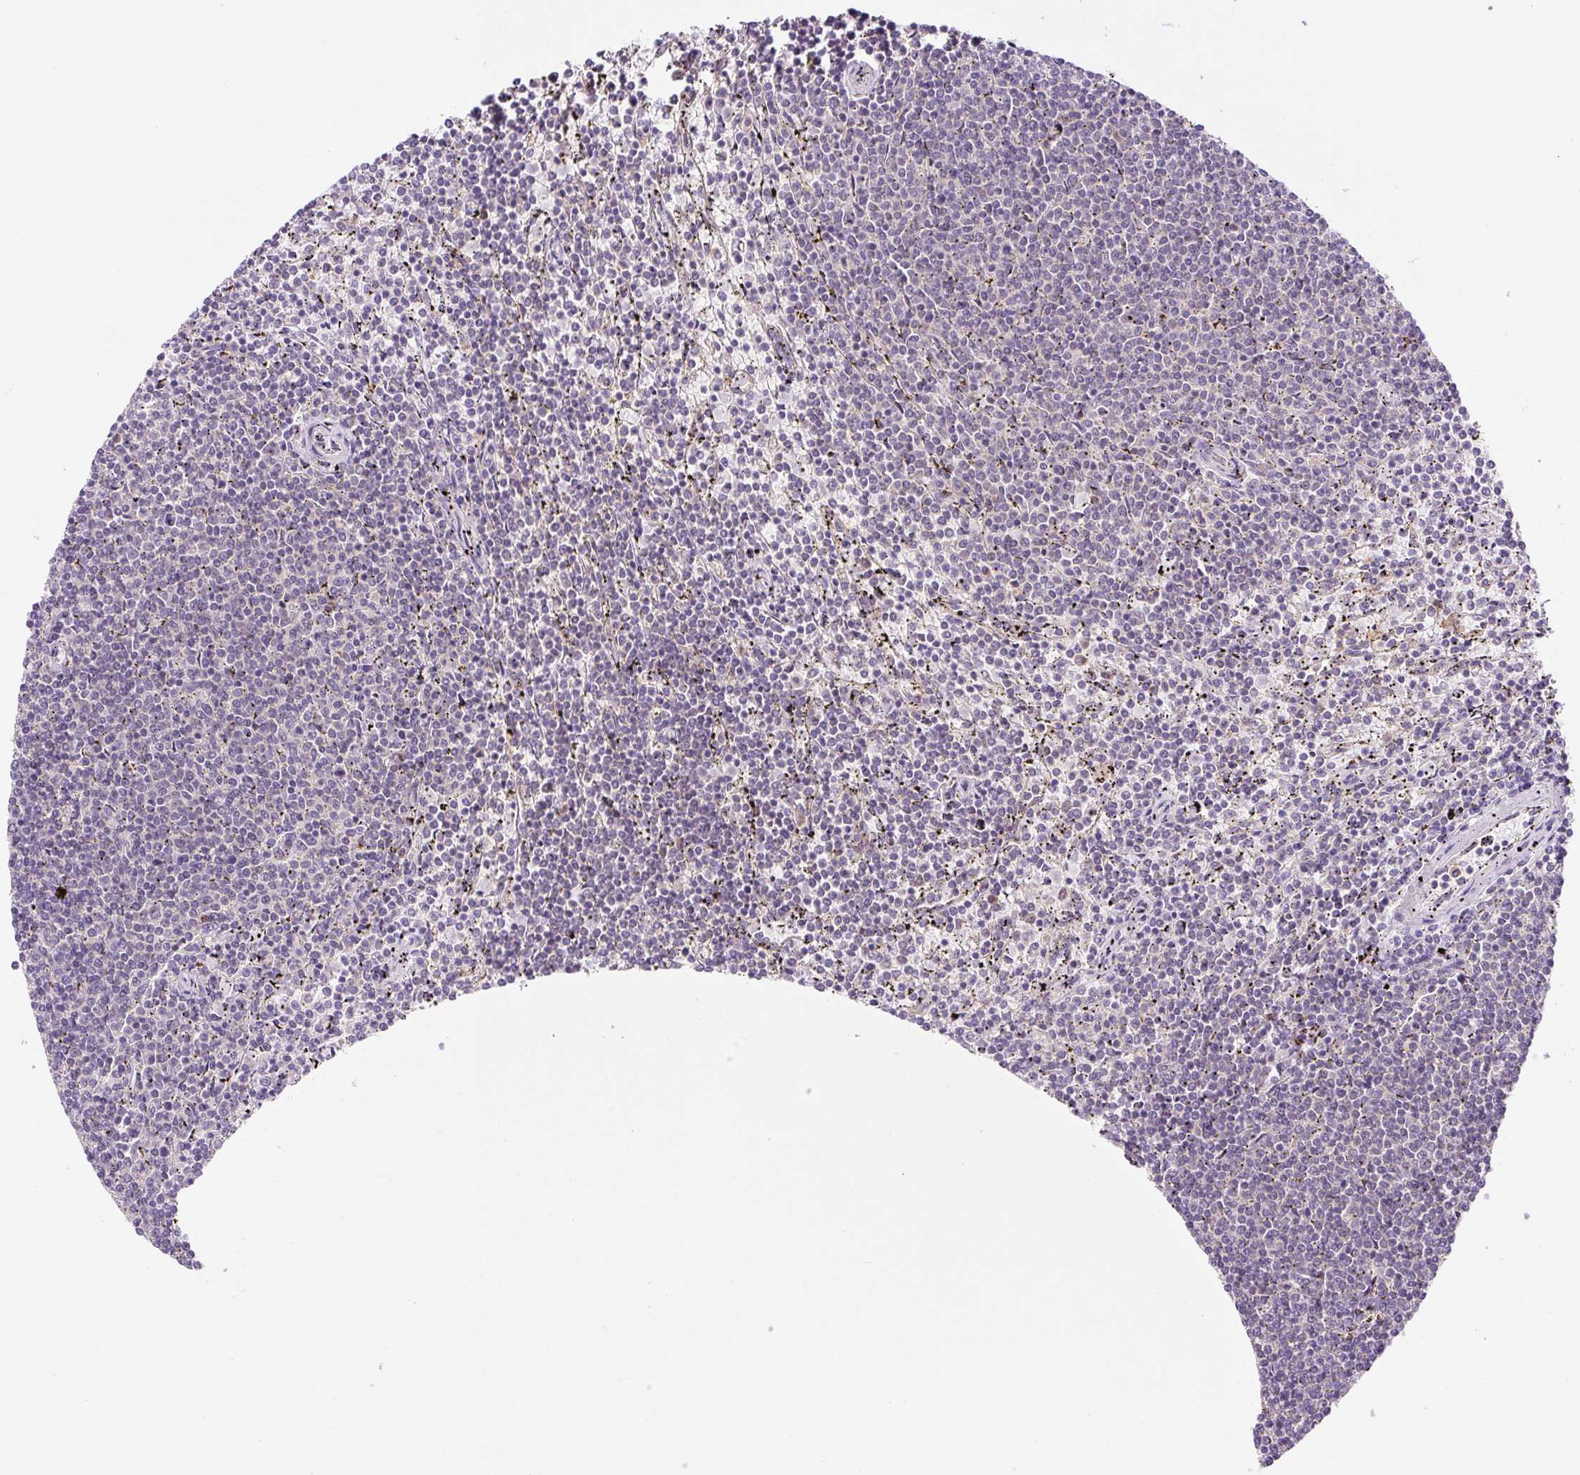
{"staining": {"intensity": "negative", "quantity": "none", "location": "none"}, "tissue": "lymphoma", "cell_type": "Tumor cells", "image_type": "cancer", "snomed": [{"axis": "morphology", "description": "Malignant lymphoma, non-Hodgkin's type, Low grade"}, {"axis": "topography", "description": "Spleen"}], "caption": "A high-resolution photomicrograph shows immunohistochemistry (IHC) staining of lymphoma, which exhibits no significant positivity in tumor cells.", "gene": "CEBPZOS", "patient": {"sex": "female", "age": 50}}